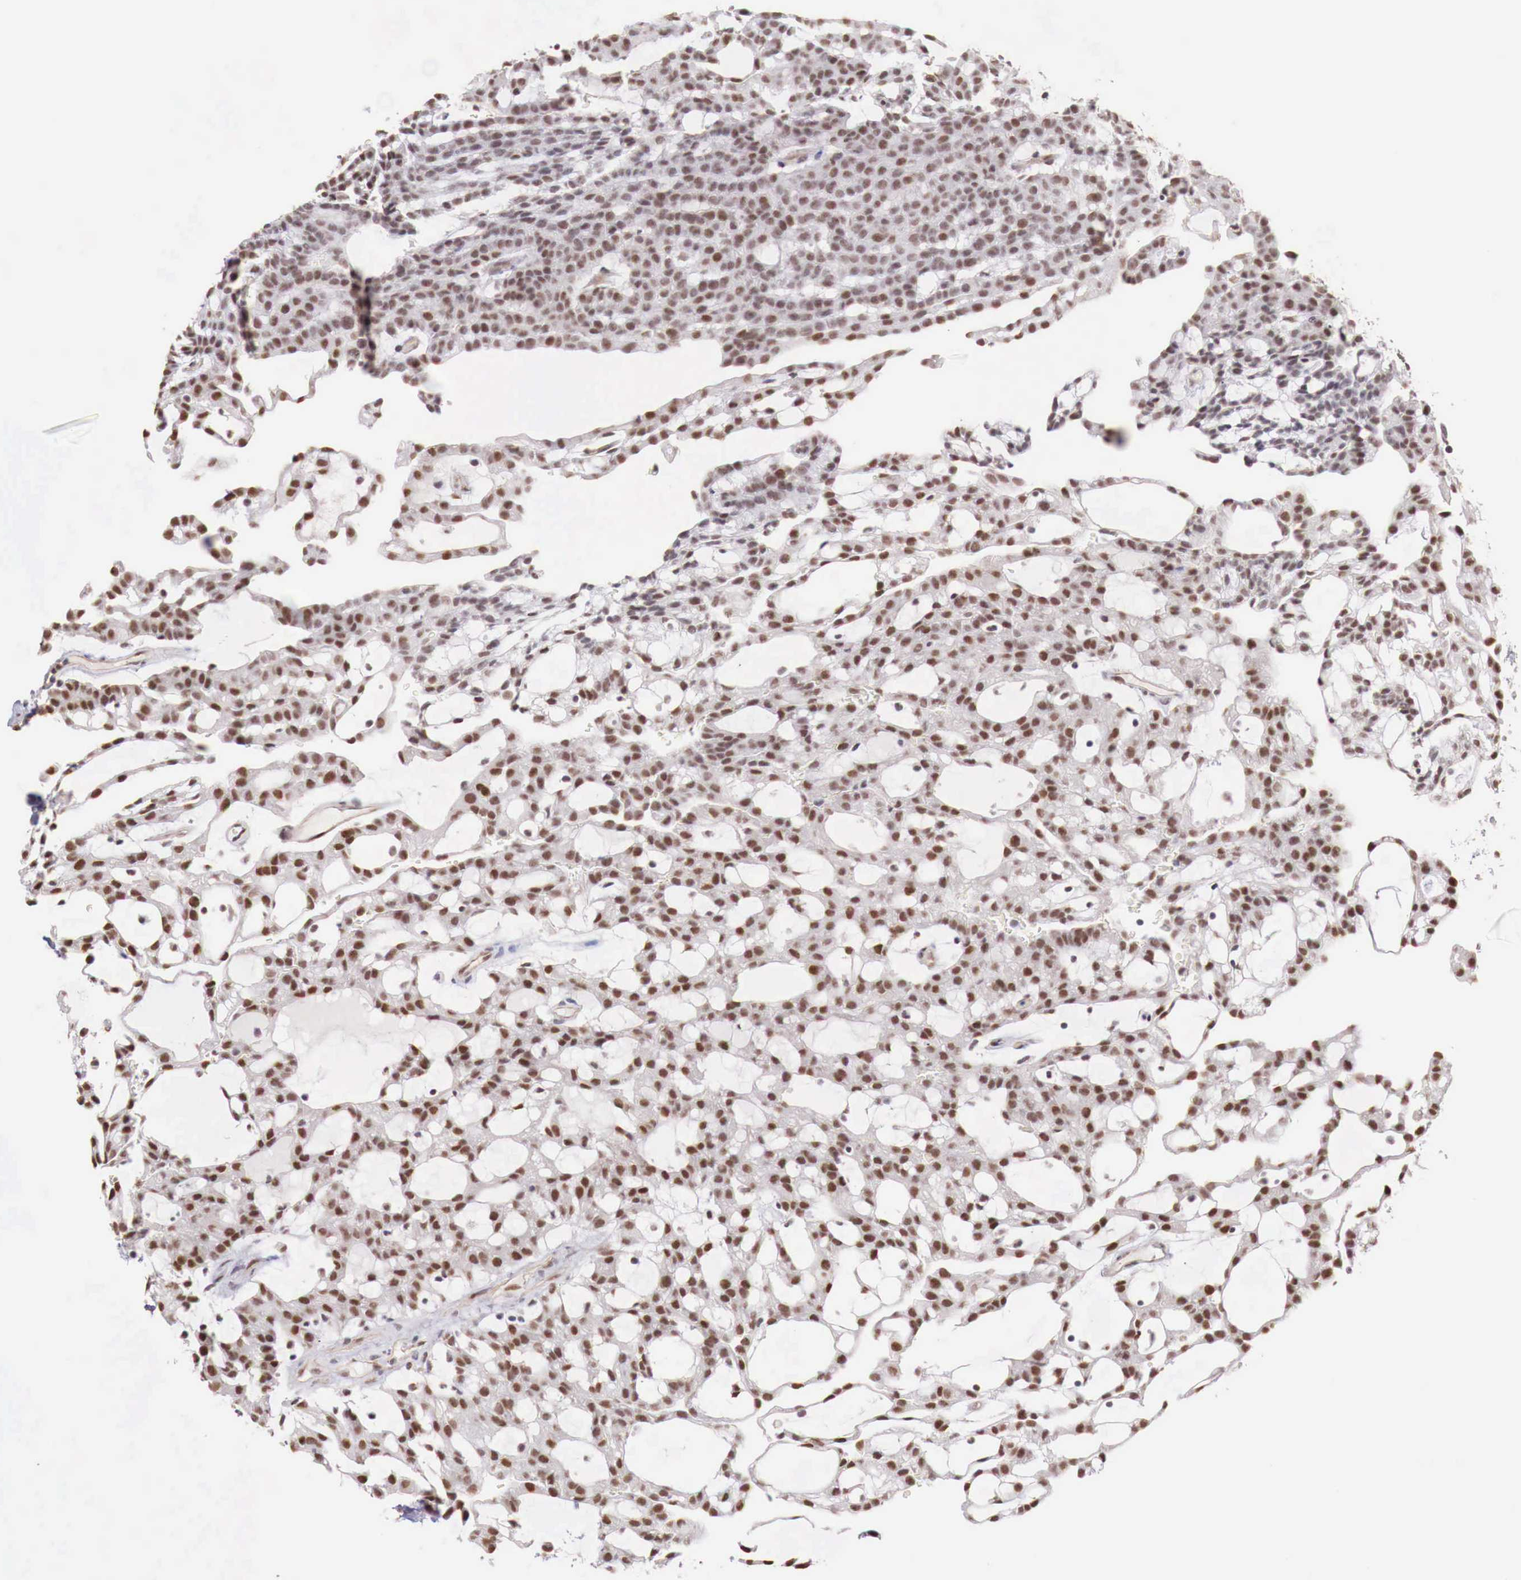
{"staining": {"intensity": "strong", "quantity": "25%-75%", "location": "nuclear"}, "tissue": "renal cancer", "cell_type": "Tumor cells", "image_type": "cancer", "snomed": [{"axis": "morphology", "description": "Adenocarcinoma, NOS"}, {"axis": "topography", "description": "Kidney"}], "caption": "Adenocarcinoma (renal) stained for a protein (brown) displays strong nuclear positive positivity in about 25%-75% of tumor cells.", "gene": "FOXP2", "patient": {"sex": "male", "age": 63}}